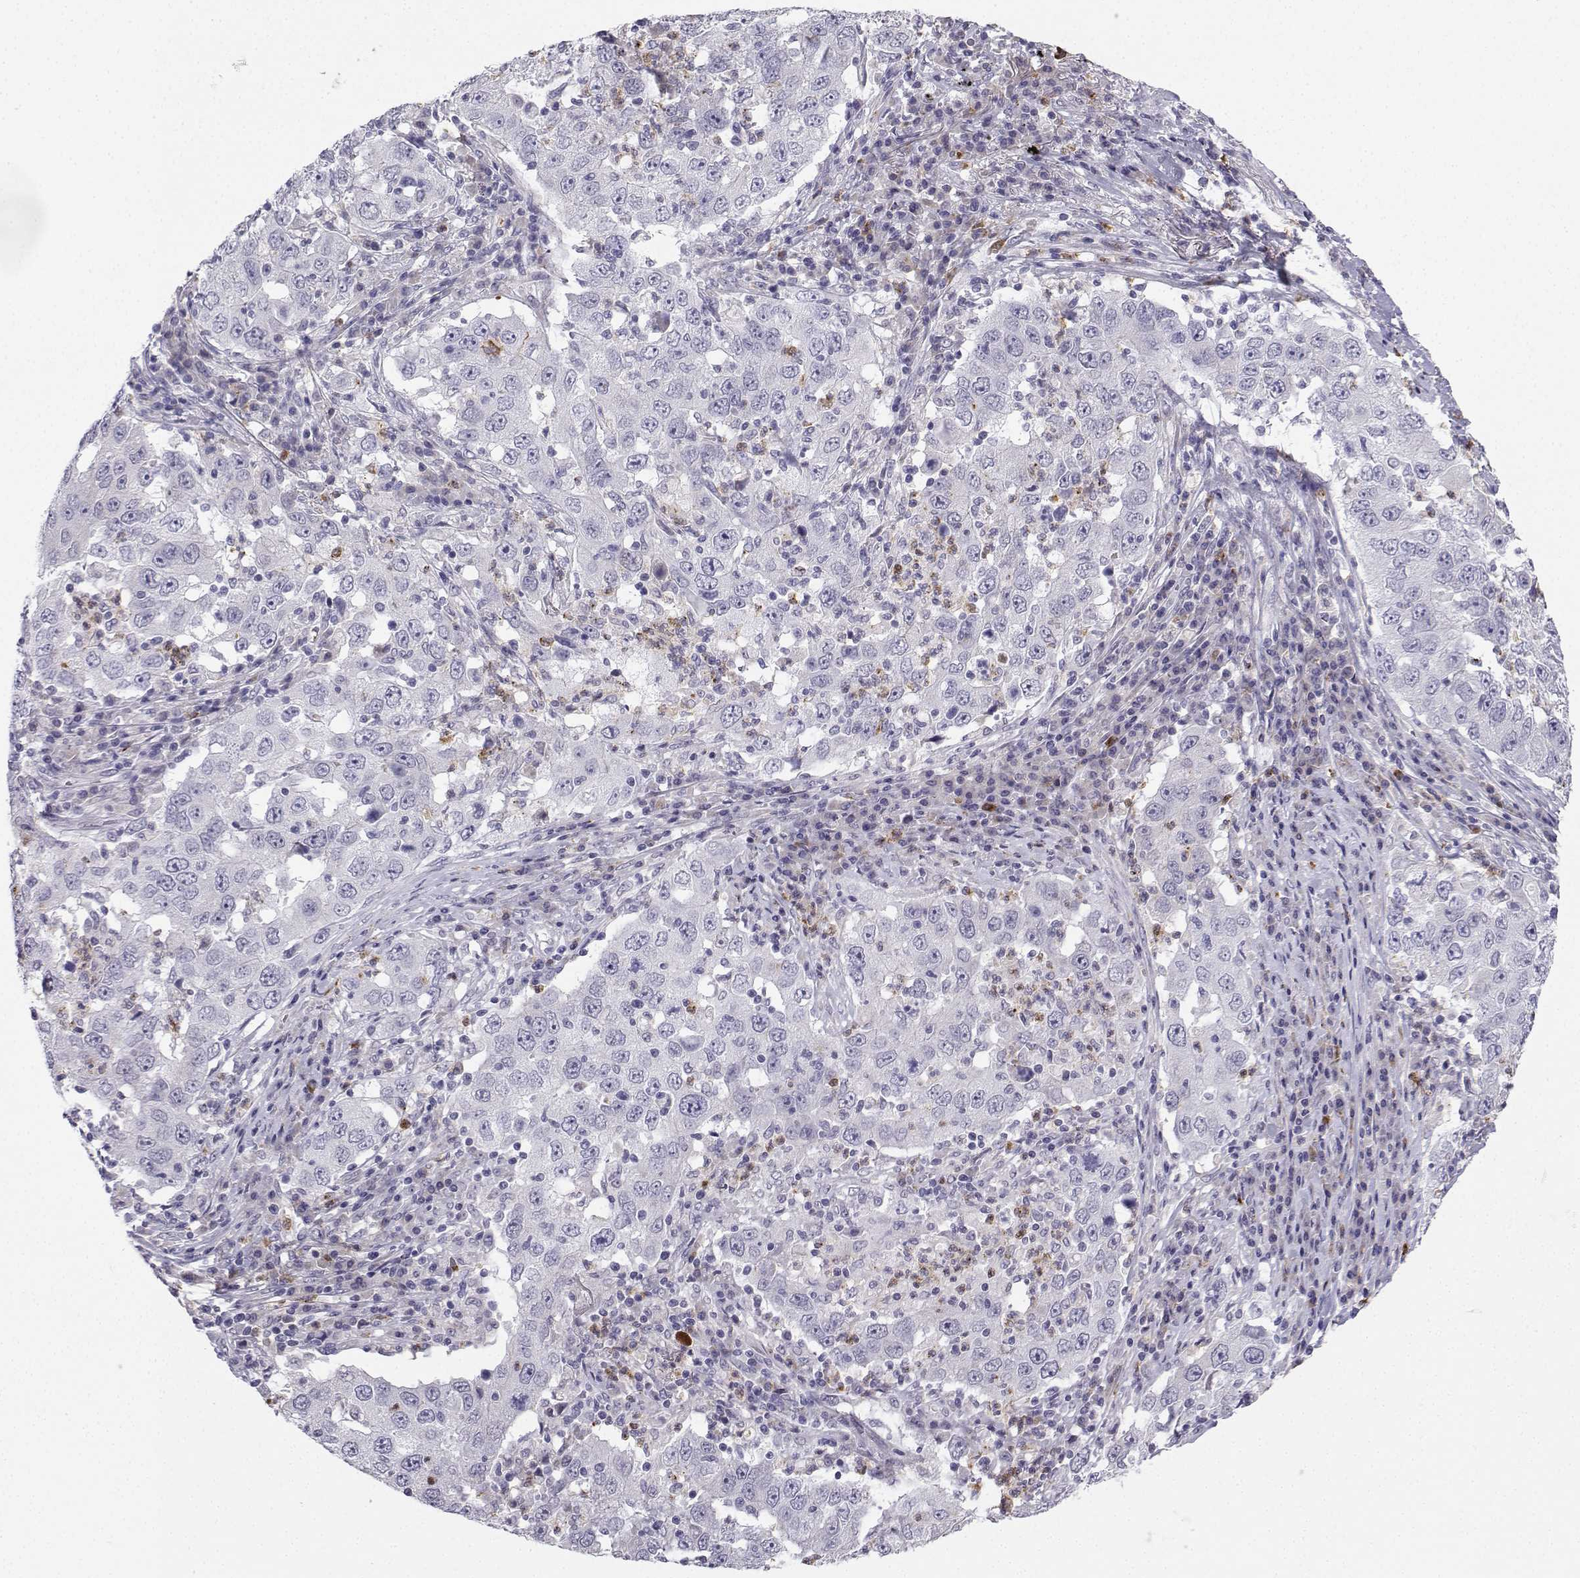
{"staining": {"intensity": "negative", "quantity": "none", "location": "none"}, "tissue": "lung cancer", "cell_type": "Tumor cells", "image_type": "cancer", "snomed": [{"axis": "morphology", "description": "Adenocarcinoma, NOS"}, {"axis": "topography", "description": "Lung"}], "caption": "Tumor cells show no significant protein positivity in lung cancer.", "gene": "CALY", "patient": {"sex": "male", "age": 73}}